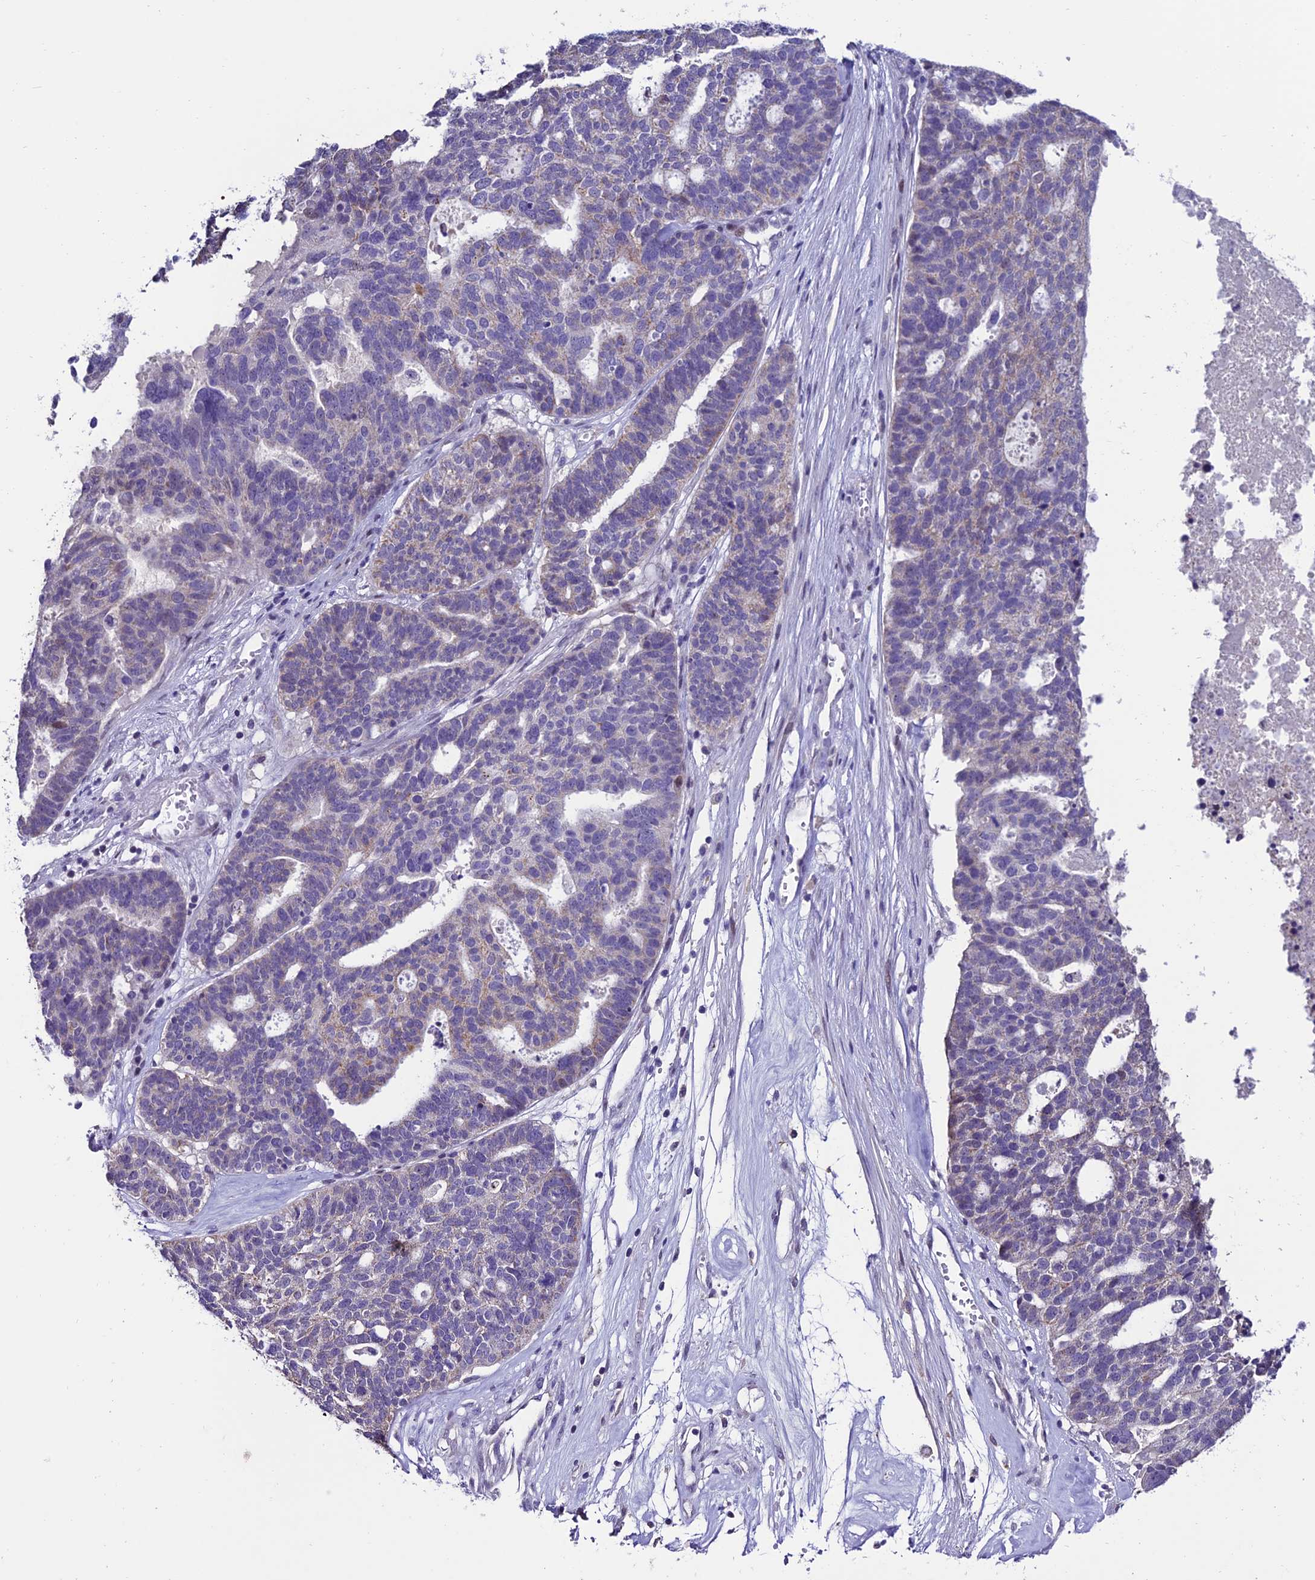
{"staining": {"intensity": "weak", "quantity": "<25%", "location": "cytoplasmic/membranous"}, "tissue": "ovarian cancer", "cell_type": "Tumor cells", "image_type": "cancer", "snomed": [{"axis": "morphology", "description": "Cystadenocarcinoma, serous, NOS"}, {"axis": "topography", "description": "Ovary"}], "caption": "There is no significant expression in tumor cells of ovarian cancer (serous cystadenocarcinoma). Nuclei are stained in blue.", "gene": "SLC10A1", "patient": {"sex": "female", "age": 59}}